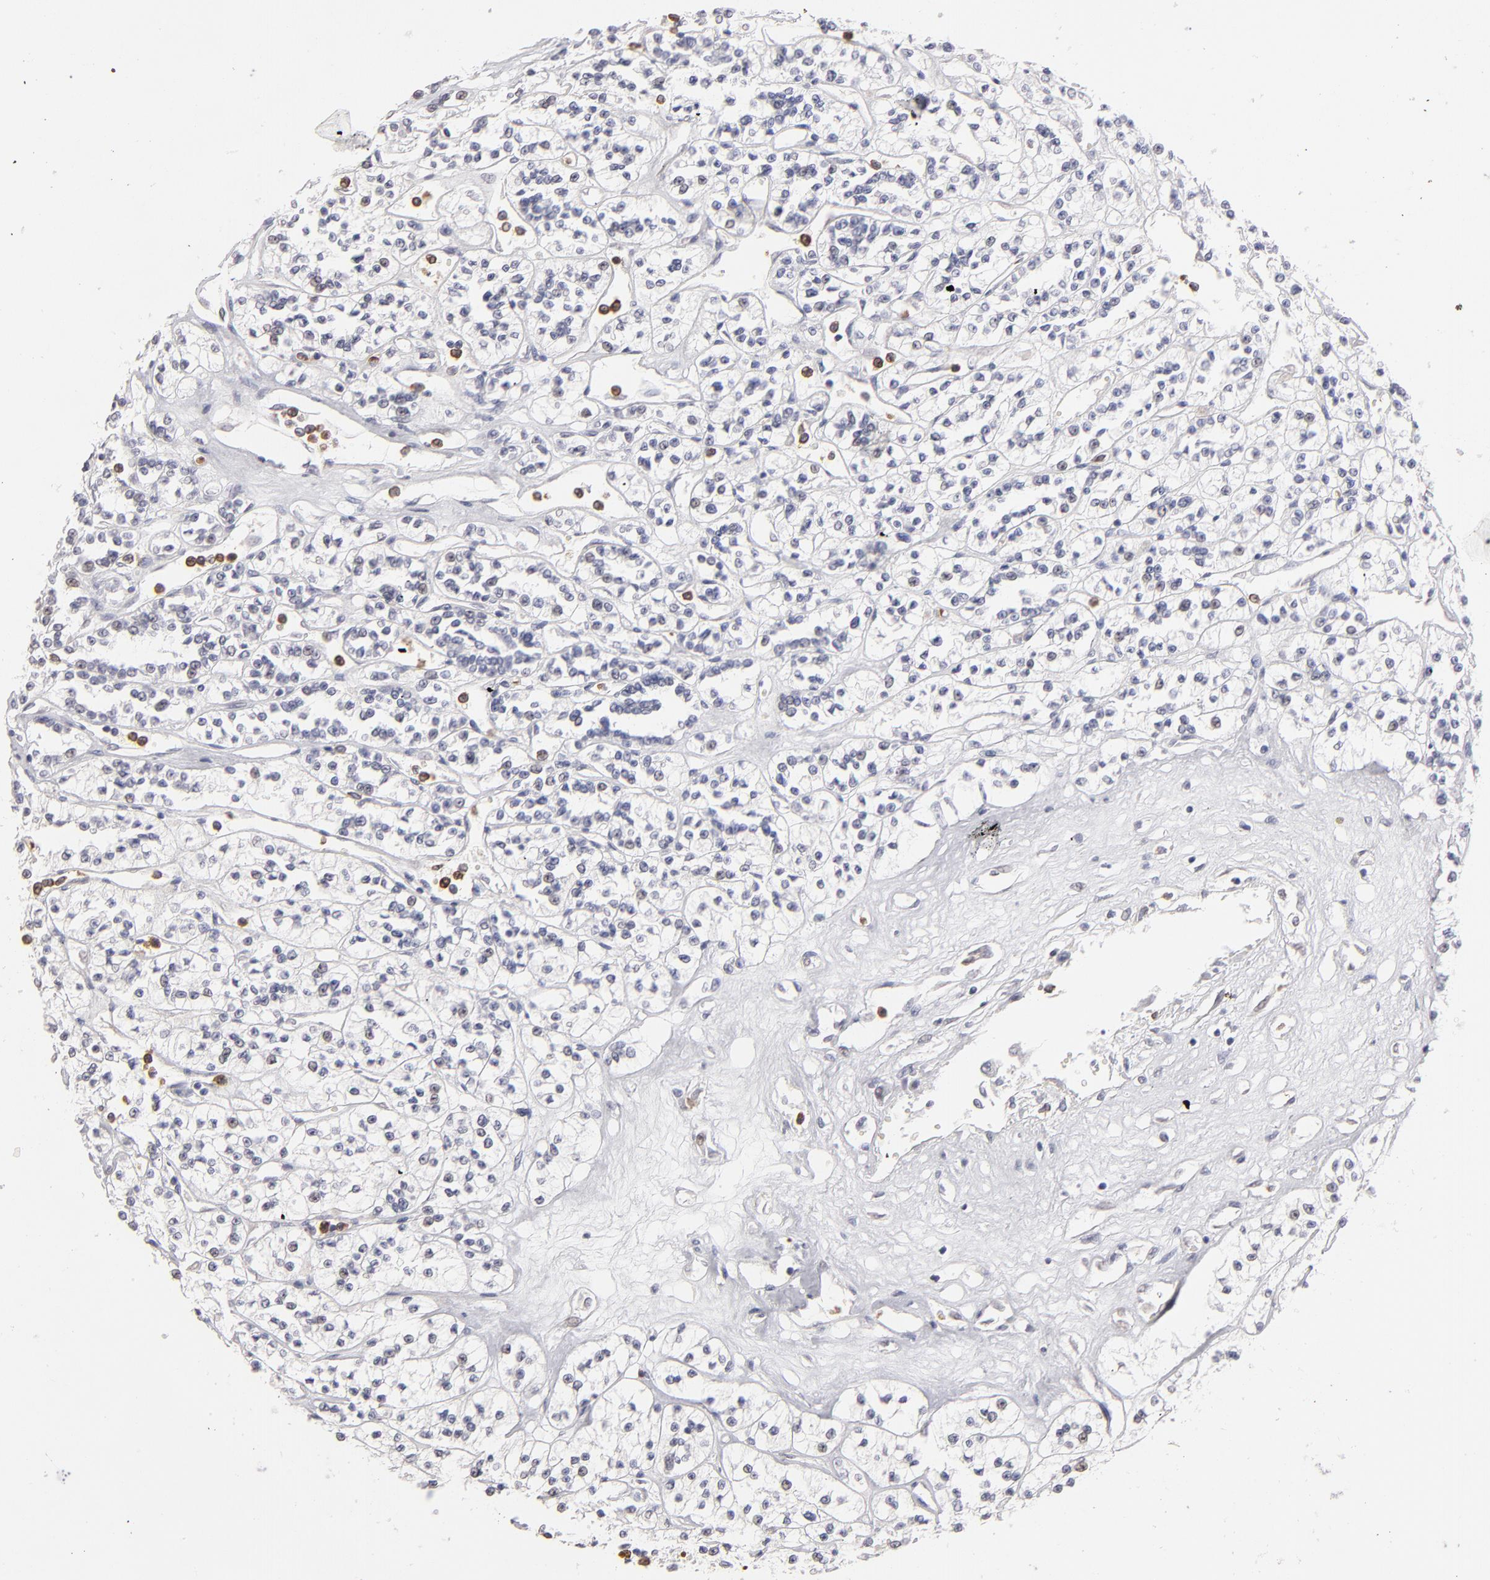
{"staining": {"intensity": "negative", "quantity": "none", "location": "none"}, "tissue": "renal cancer", "cell_type": "Tumor cells", "image_type": "cancer", "snomed": [{"axis": "morphology", "description": "Adenocarcinoma, NOS"}, {"axis": "topography", "description": "Kidney"}], "caption": "IHC photomicrograph of human renal cancer stained for a protein (brown), which demonstrates no staining in tumor cells.", "gene": "MGAM", "patient": {"sex": "female", "age": 76}}